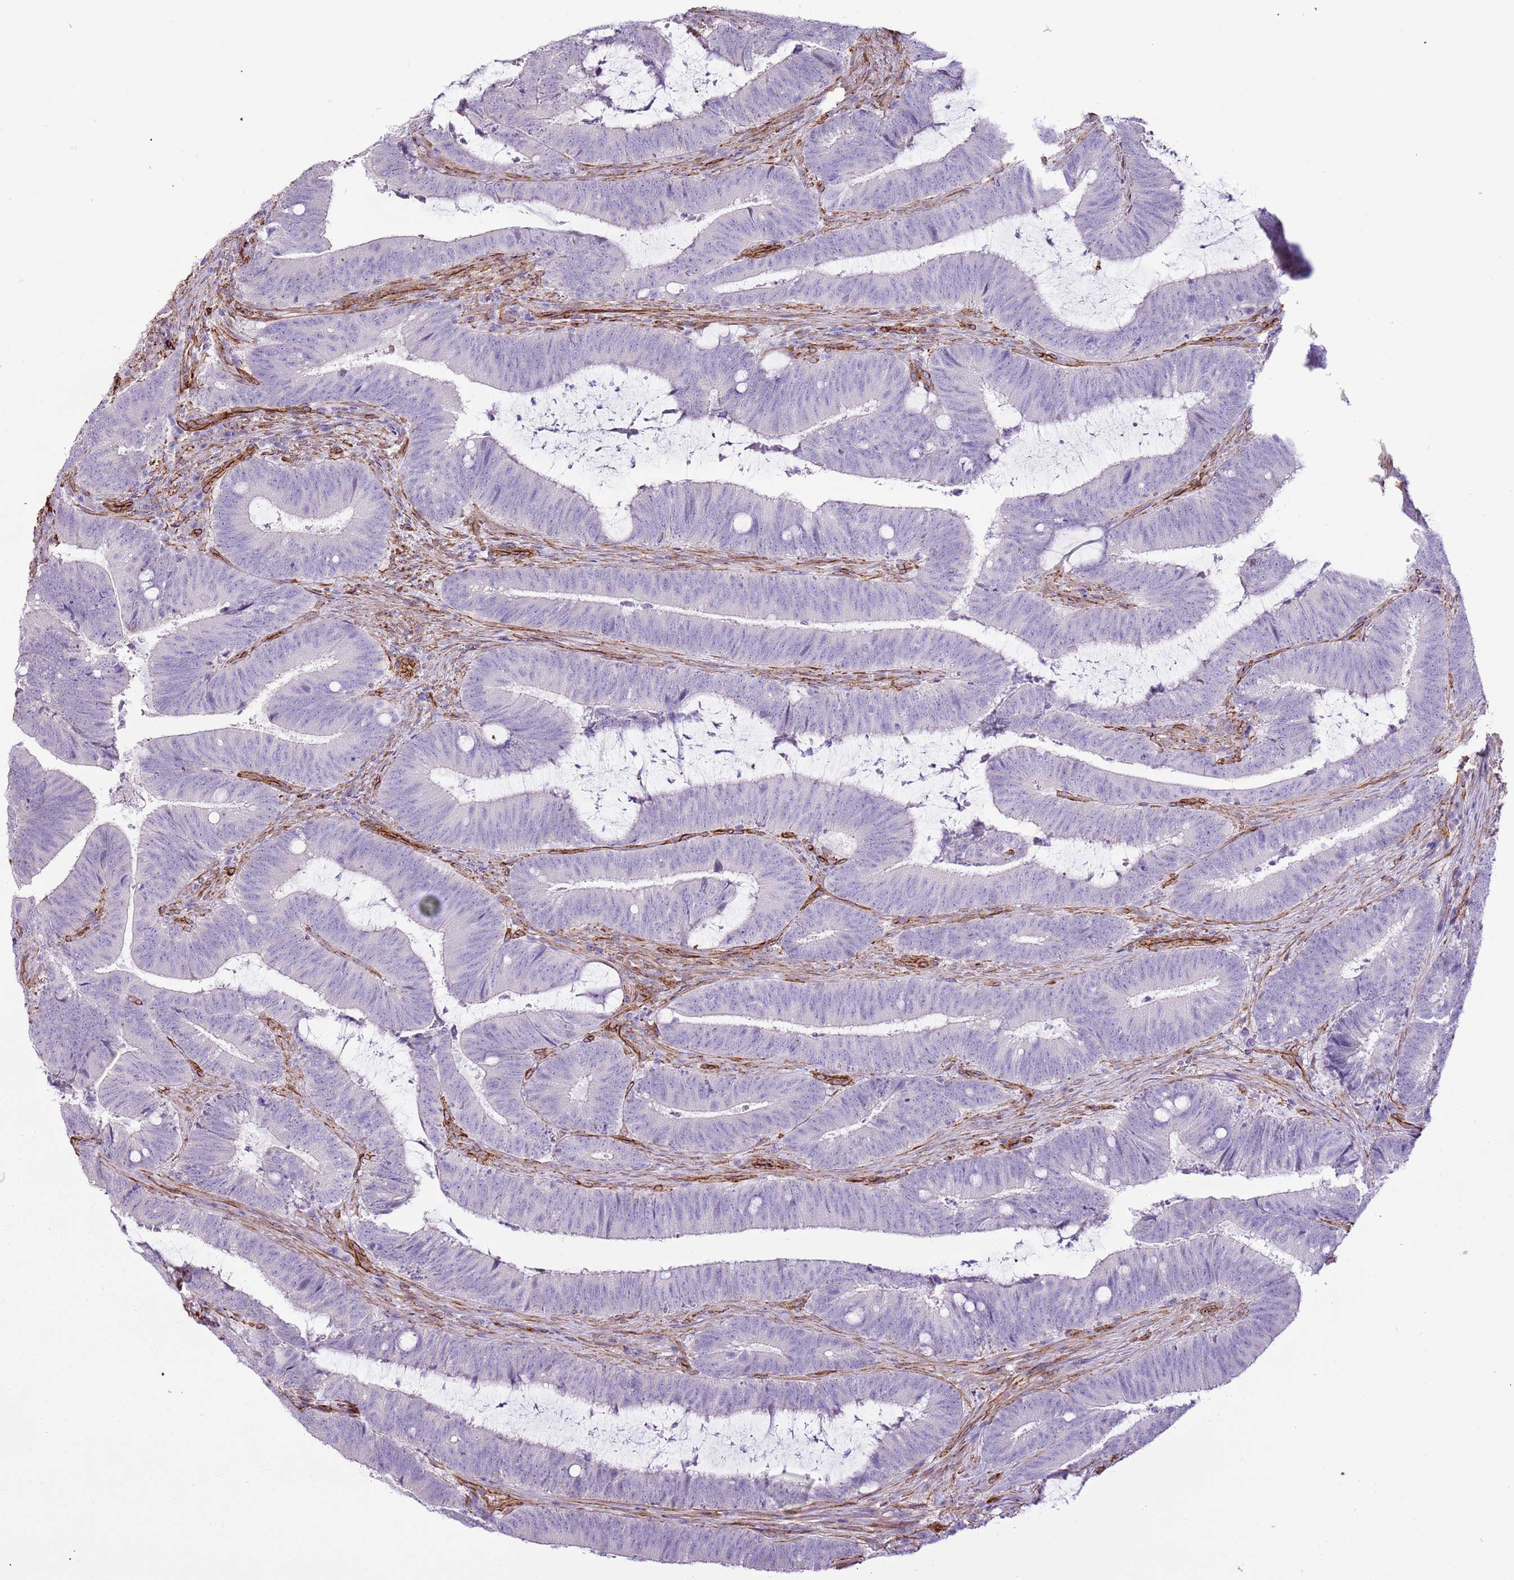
{"staining": {"intensity": "negative", "quantity": "none", "location": "none"}, "tissue": "colorectal cancer", "cell_type": "Tumor cells", "image_type": "cancer", "snomed": [{"axis": "morphology", "description": "Adenocarcinoma, NOS"}, {"axis": "topography", "description": "Colon"}], "caption": "DAB (3,3'-diaminobenzidine) immunohistochemical staining of adenocarcinoma (colorectal) displays no significant staining in tumor cells.", "gene": "CTDSPL", "patient": {"sex": "female", "age": 43}}